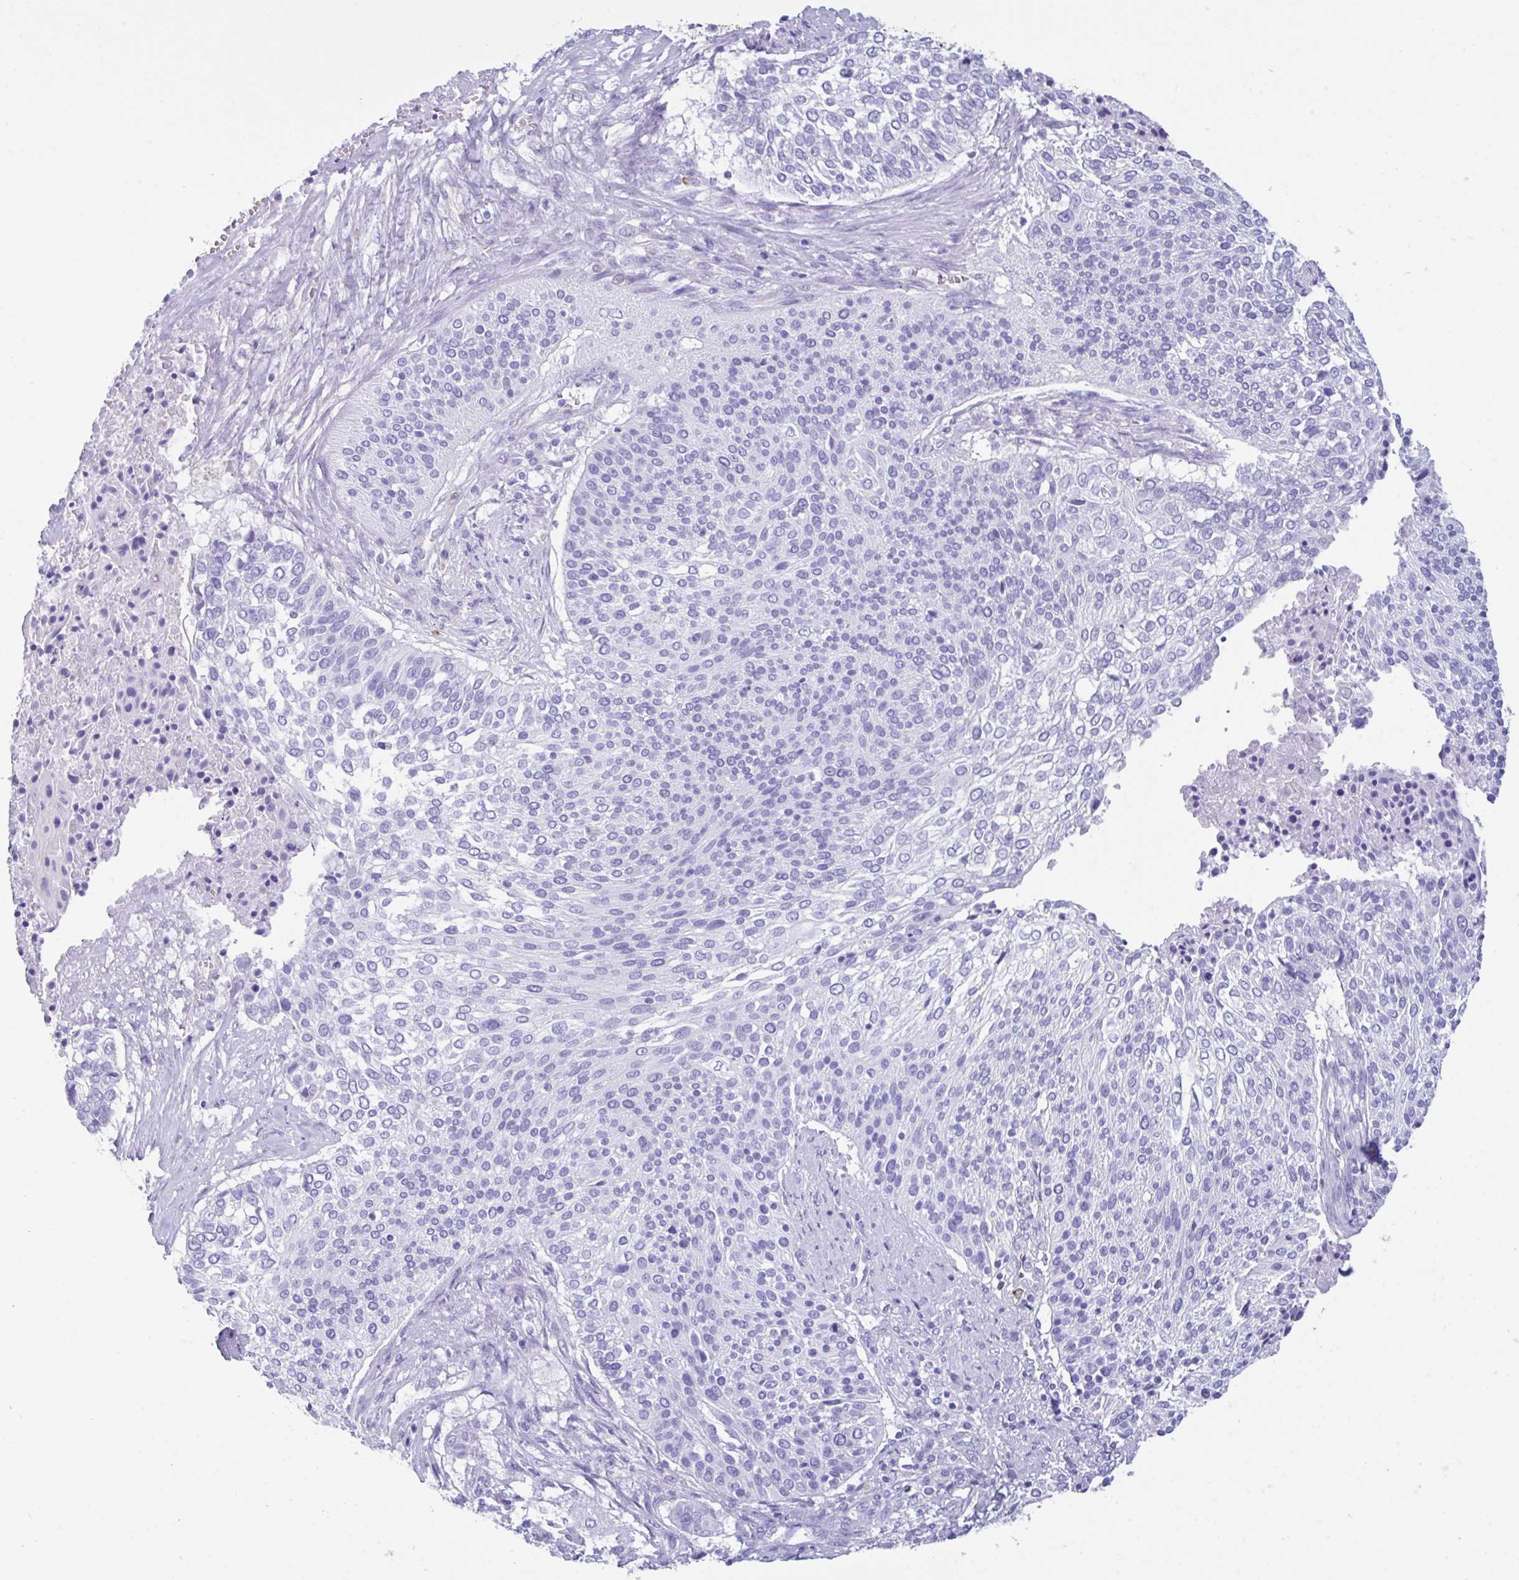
{"staining": {"intensity": "negative", "quantity": "none", "location": "none"}, "tissue": "cervical cancer", "cell_type": "Tumor cells", "image_type": "cancer", "snomed": [{"axis": "morphology", "description": "Squamous cell carcinoma, NOS"}, {"axis": "topography", "description": "Cervix"}], "caption": "The micrograph demonstrates no significant expression in tumor cells of squamous cell carcinoma (cervical).", "gene": "NDUFAF8", "patient": {"sex": "female", "age": 31}}